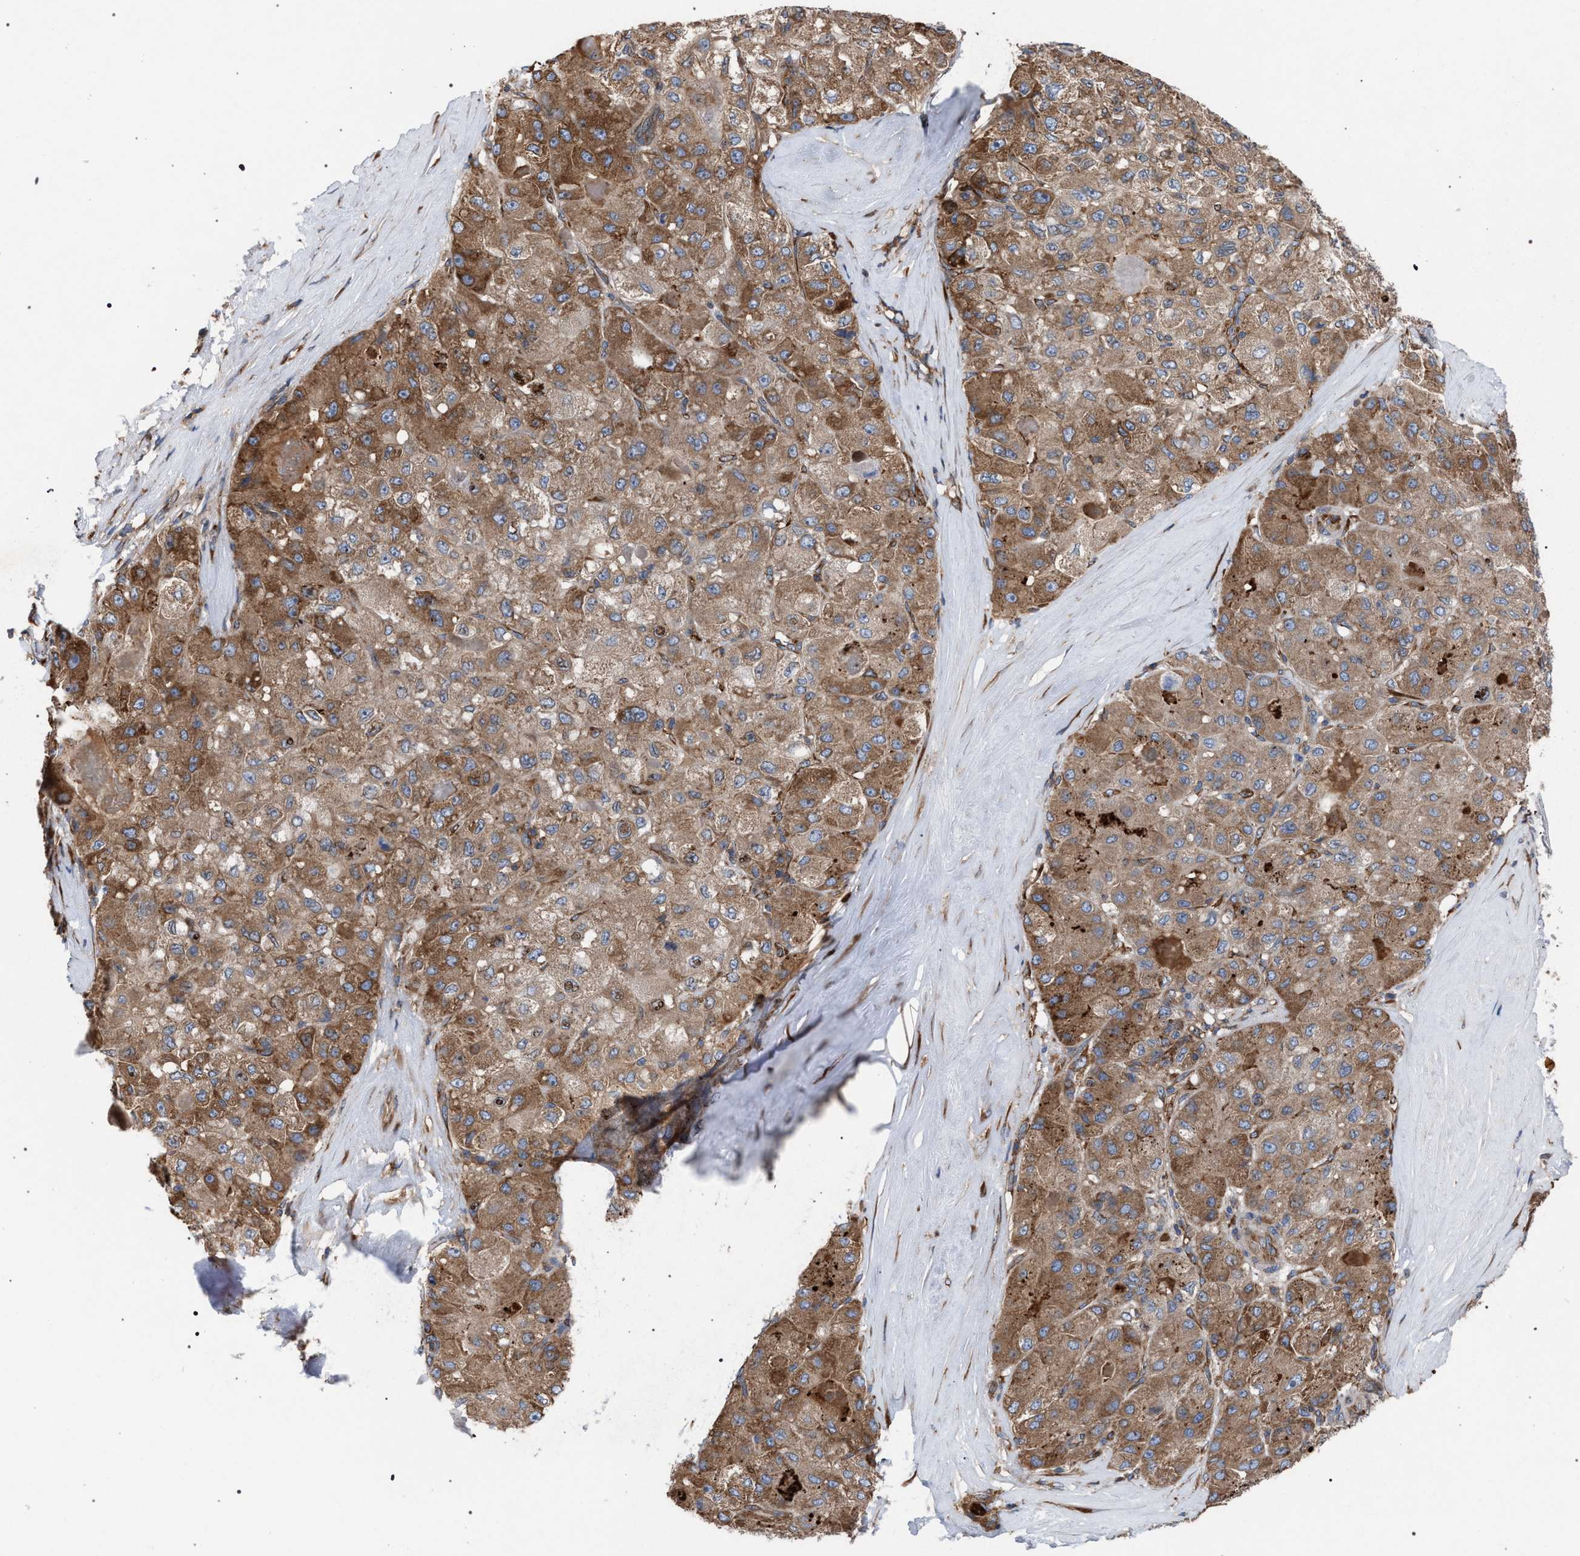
{"staining": {"intensity": "moderate", "quantity": ">75%", "location": "cytoplasmic/membranous"}, "tissue": "liver cancer", "cell_type": "Tumor cells", "image_type": "cancer", "snomed": [{"axis": "morphology", "description": "Carcinoma, Hepatocellular, NOS"}, {"axis": "topography", "description": "Liver"}], "caption": "Immunohistochemistry micrograph of neoplastic tissue: human liver hepatocellular carcinoma stained using immunohistochemistry (IHC) displays medium levels of moderate protein expression localized specifically in the cytoplasmic/membranous of tumor cells, appearing as a cytoplasmic/membranous brown color.", "gene": "CDR2L", "patient": {"sex": "male", "age": 80}}